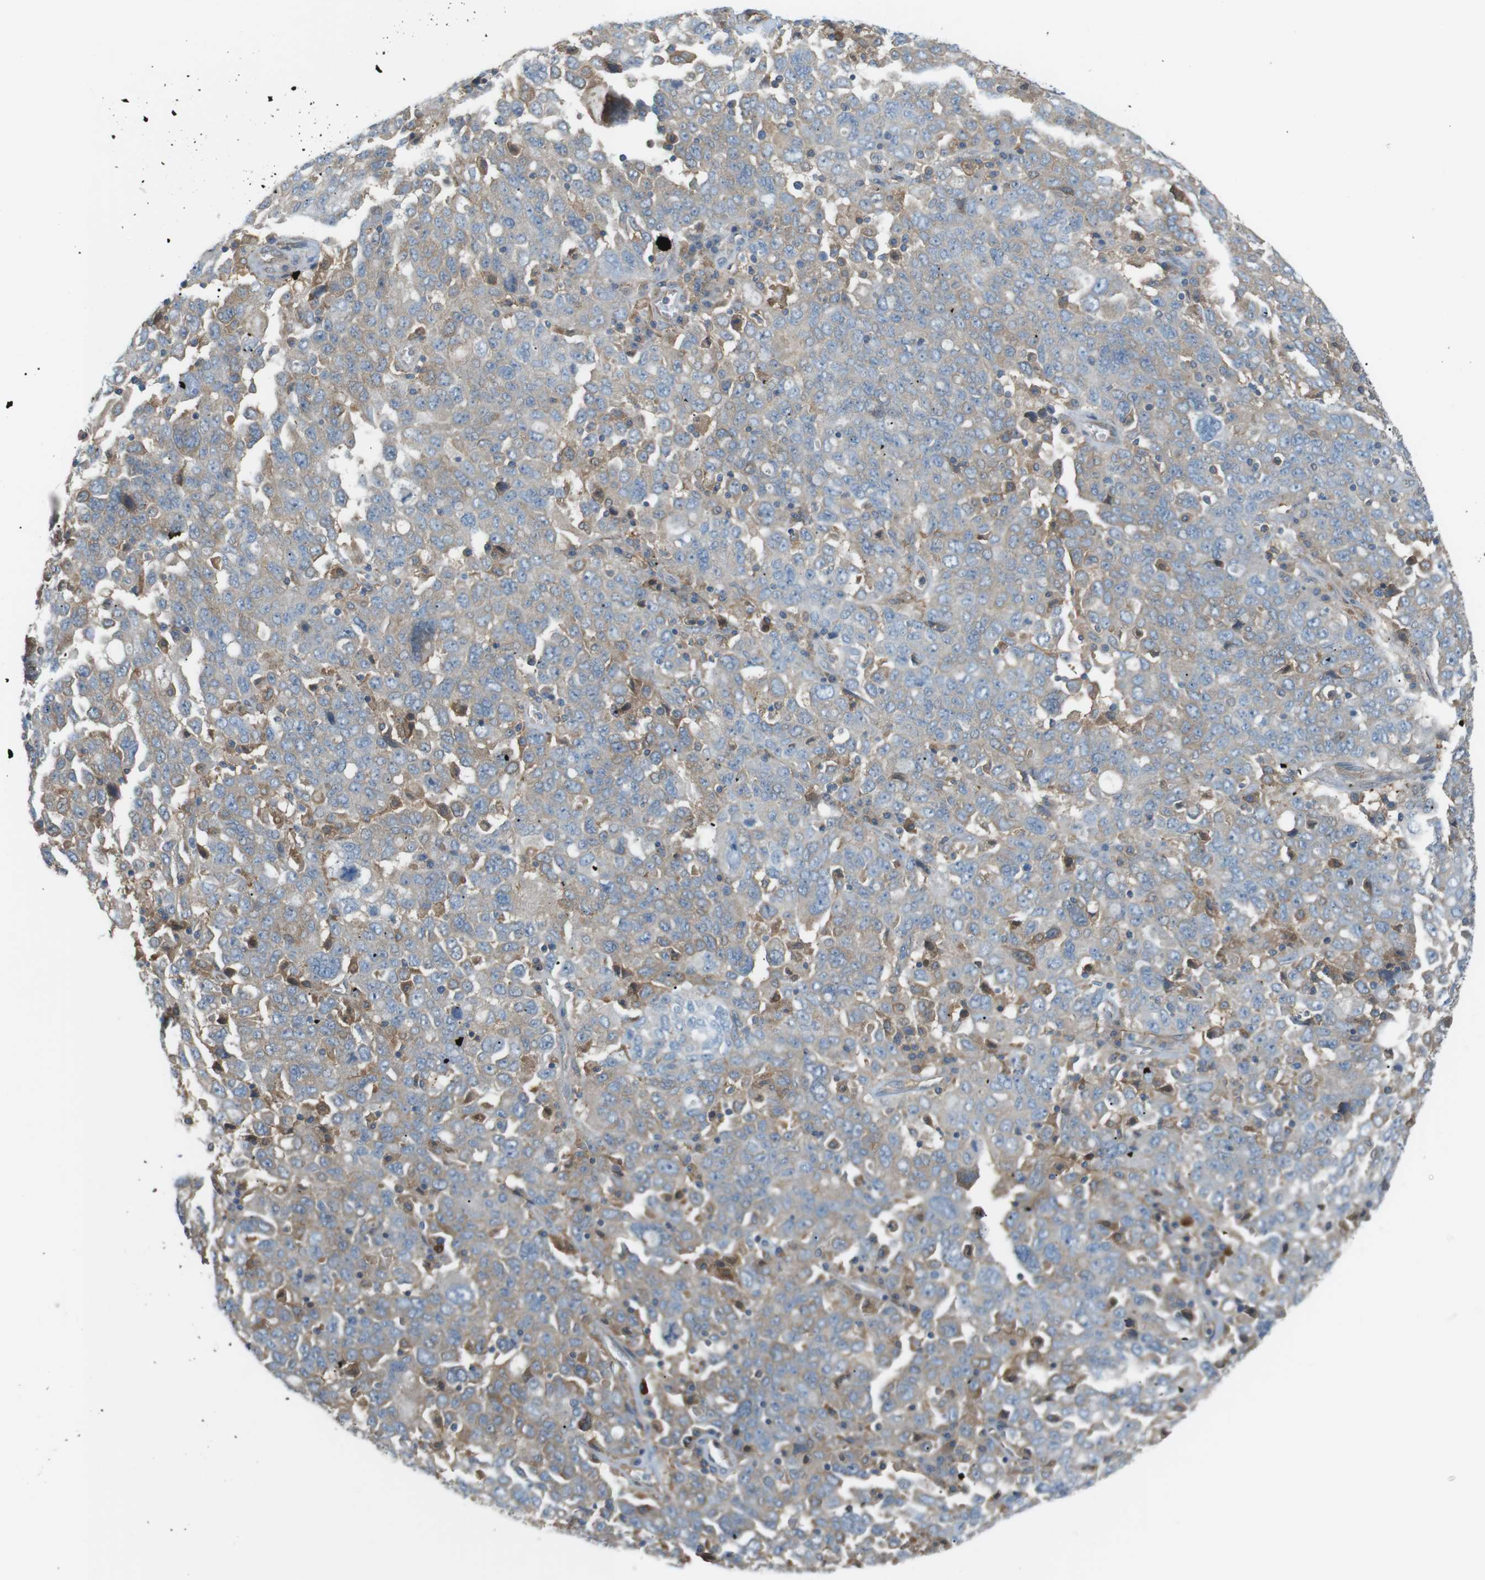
{"staining": {"intensity": "weak", "quantity": "25%-75%", "location": "cytoplasmic/membranous"}, "tissue": "ovarian cancer", "cell_type": "Tumor cells", "image_type": "cancer", "snomed": [{"axis": "morphology", "description": "Carcinoma, endometroid"}, {"axis": "topography", "description": "Ovary"}], "caption": "Ovarian endometroid carcinoma stained with a brown dye exhibits weak cytoplasmic/membranous positive expression in approximately 25%-75% of tumor cells.", "gene": "PEPD", "patient": {"sex": "female", "age": 62}}